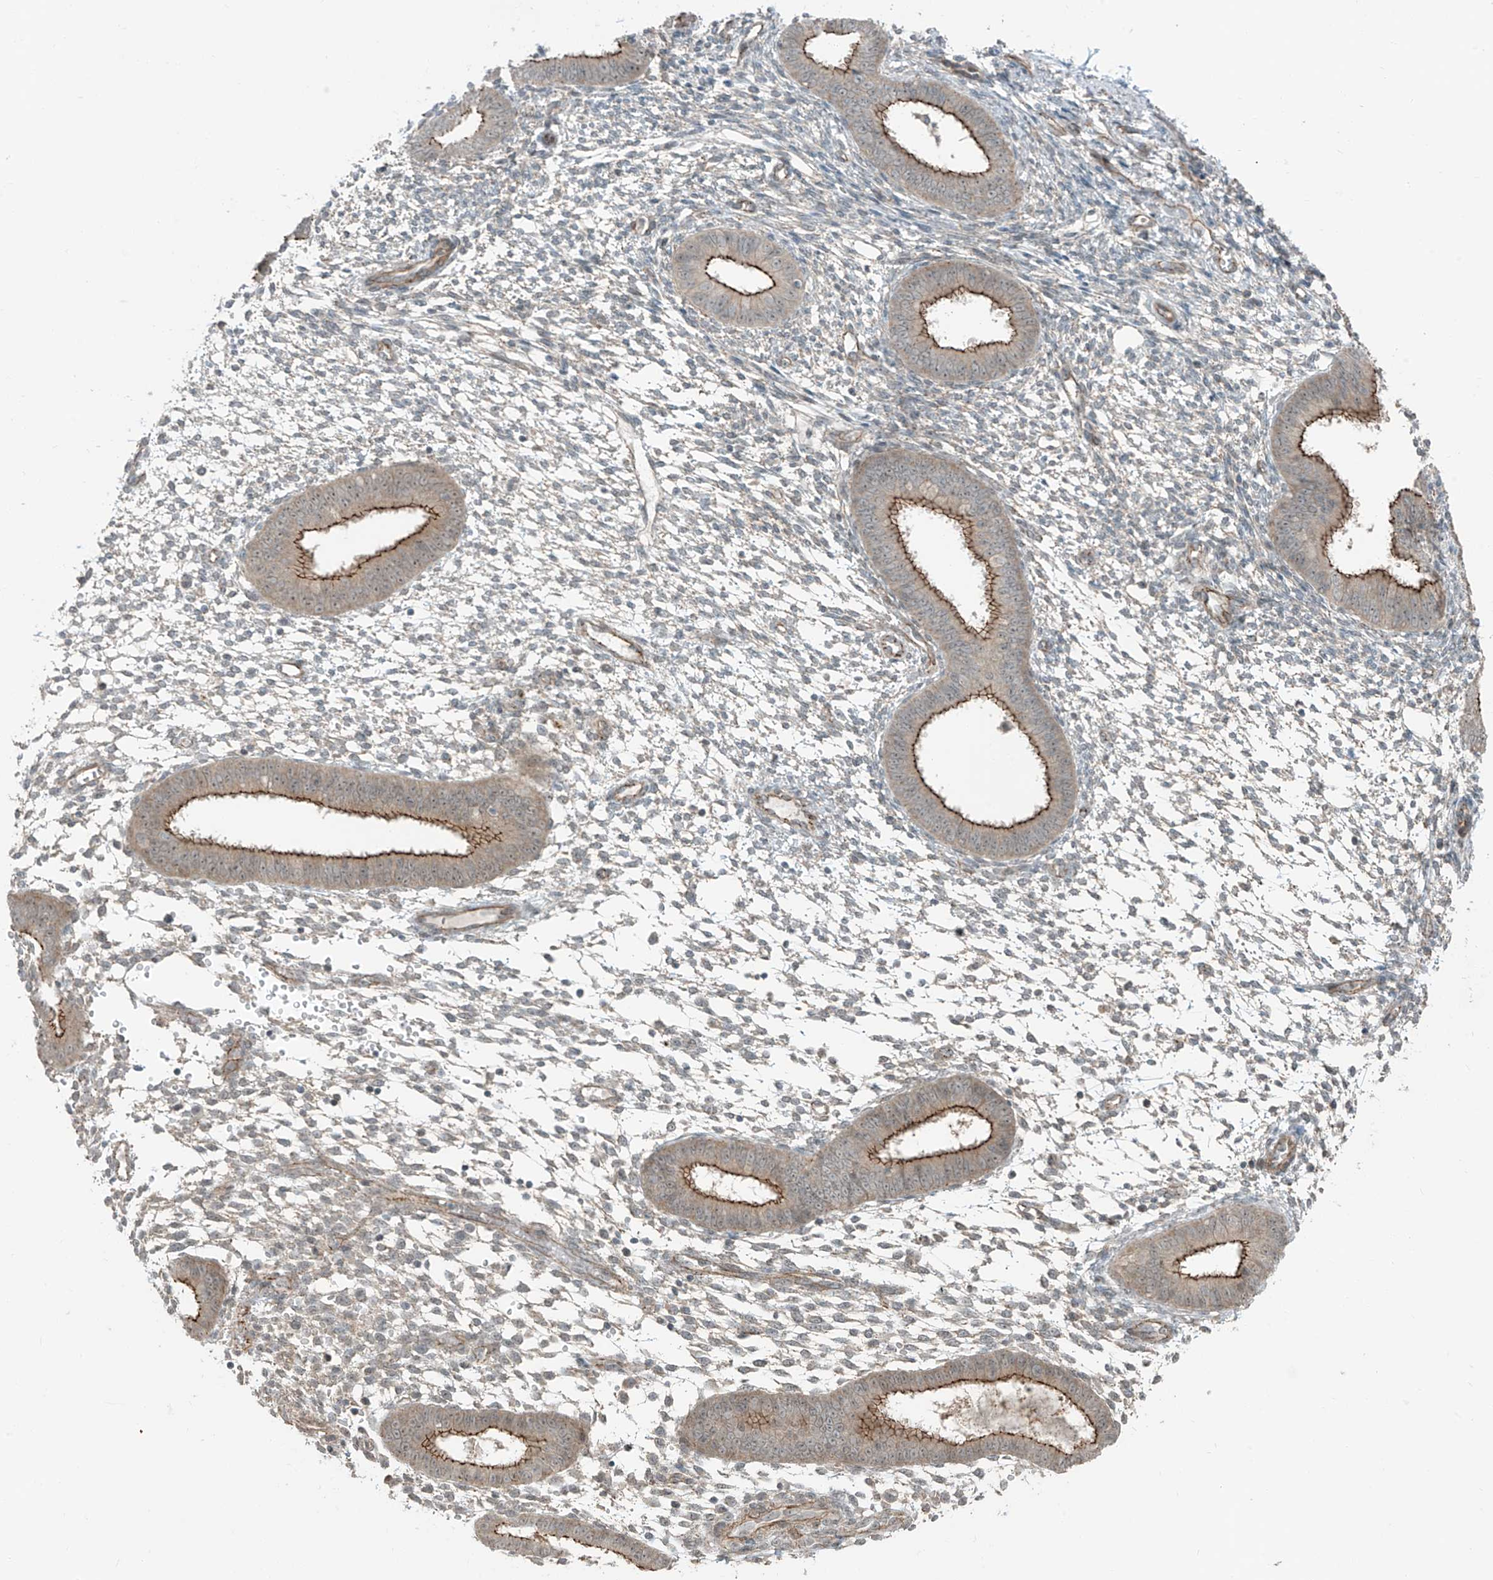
{"staining": {"intensity": "weak", "quantity": "<25%", "location": "cytoplasmic/membranous"}, "tissue": "endometrium", "cell_type": "Cells in endometrial stroma", "image_type": "normal", "snomed": [{"axis": "morphology", "description": "Normal tissue, NOS"}, {"axis": "topography", "description": "Uterus"}, {"axis": "topography", "description": "Endometrium"}], "caption": "Immunohistochemistry of benign endometrium shows no staining in cells in endometrial stroma.", "gene": "ZNF16", "patient": {"sex": "female", "age": 48}}